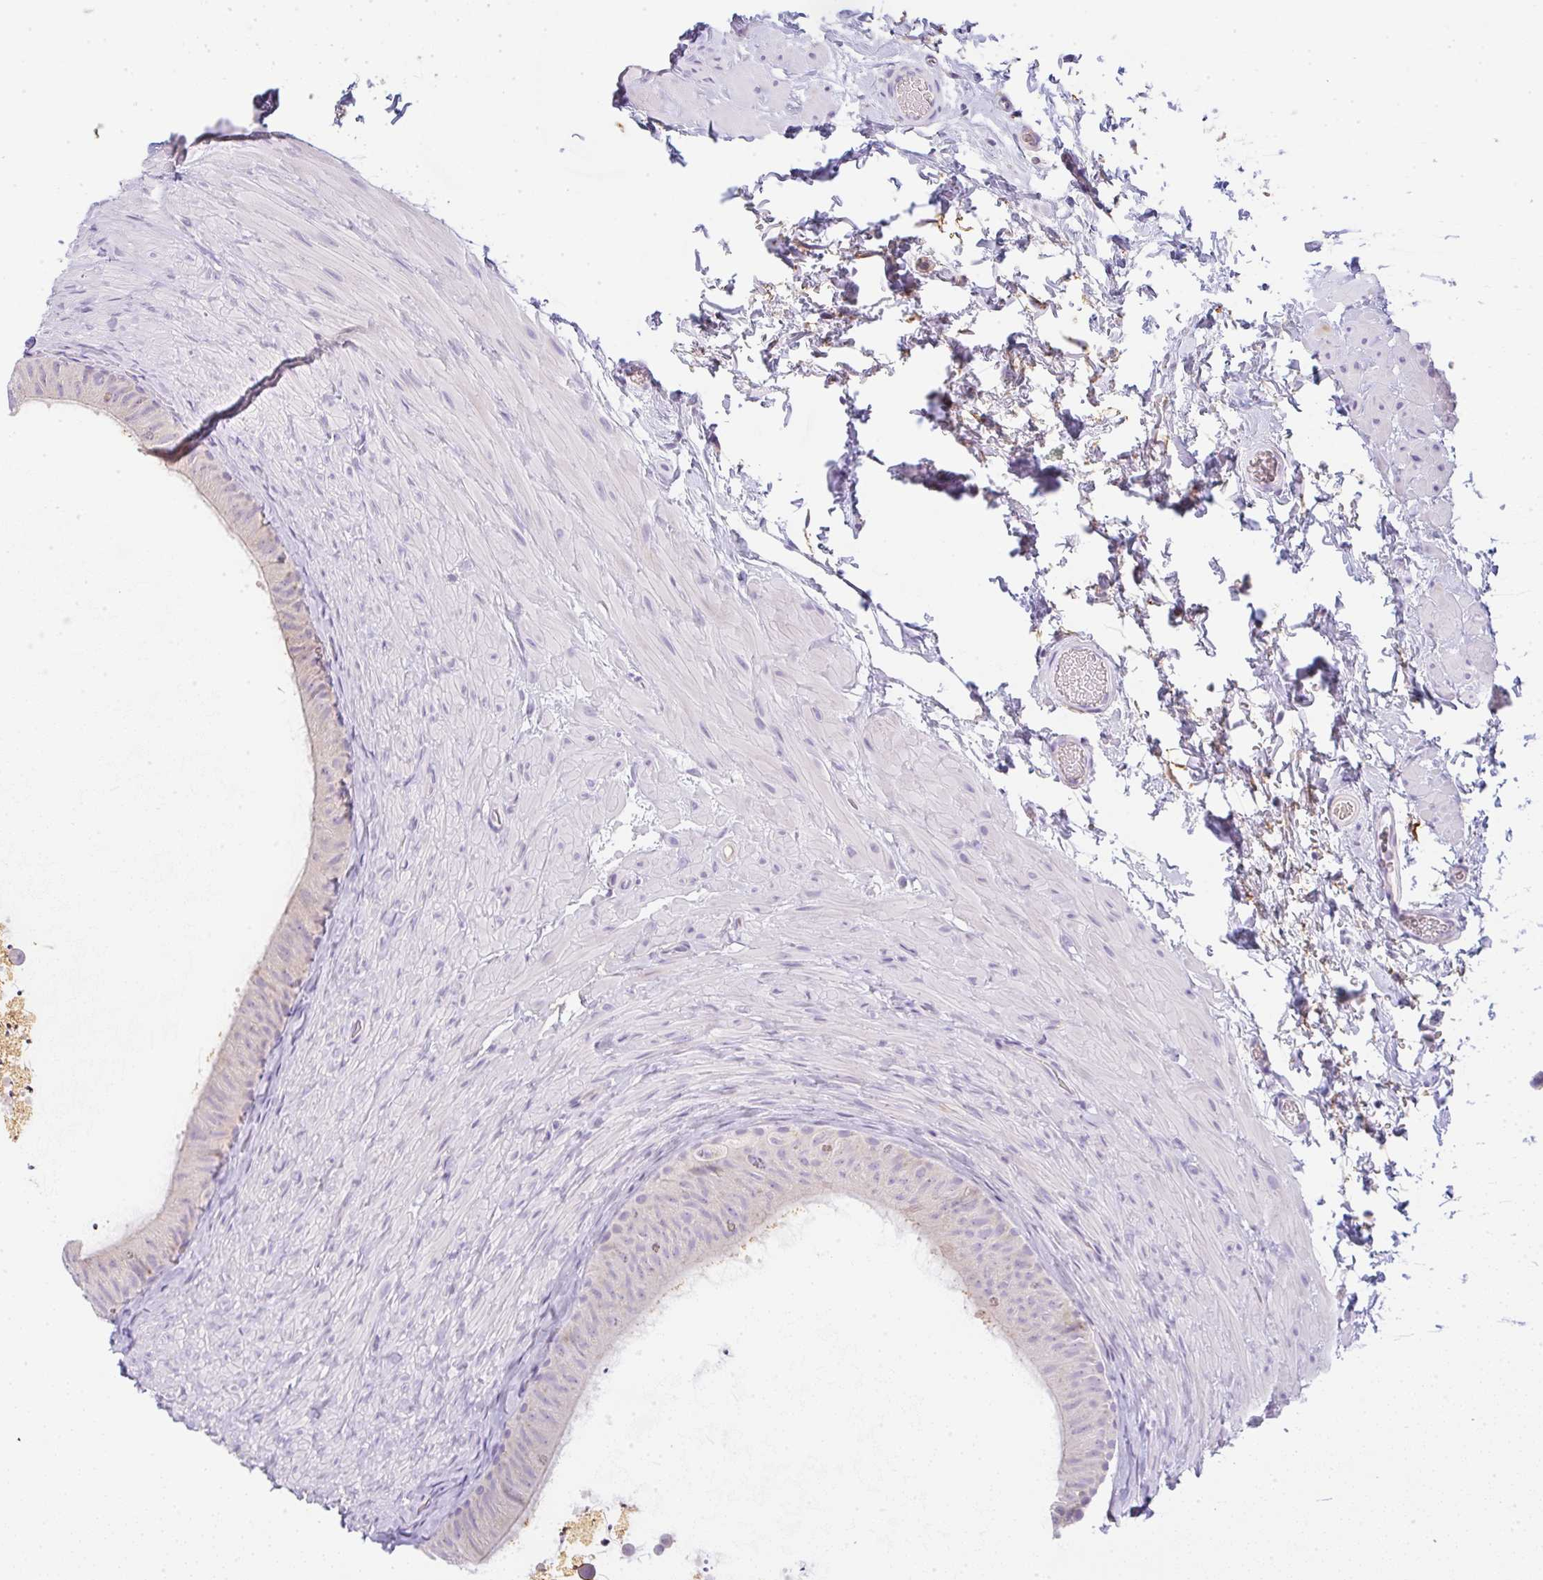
{"staining": {"intensity": "moderate", "quantity": "<25%", "location": "cytoplasmic/membranous"}, "tissue": "epididymis", "cell_type": "Glandular cells", "image_type": "normal", "snomed": [{"axis": "morphology", "description": "Normal tissue, NOS"}, {"axis": "topography", "description": "Epididymis, spermatic cord, NOS"}, {"axis": "topography", "description": "Epididymis"}], "caption": "Protein expression analysis of benign human epididymis reveals moderate cytoplasmic/membranous staining in about <25% of glandular cells.", "gene": "LPAR4", "patient": {"sex": "male", "age": 31}}